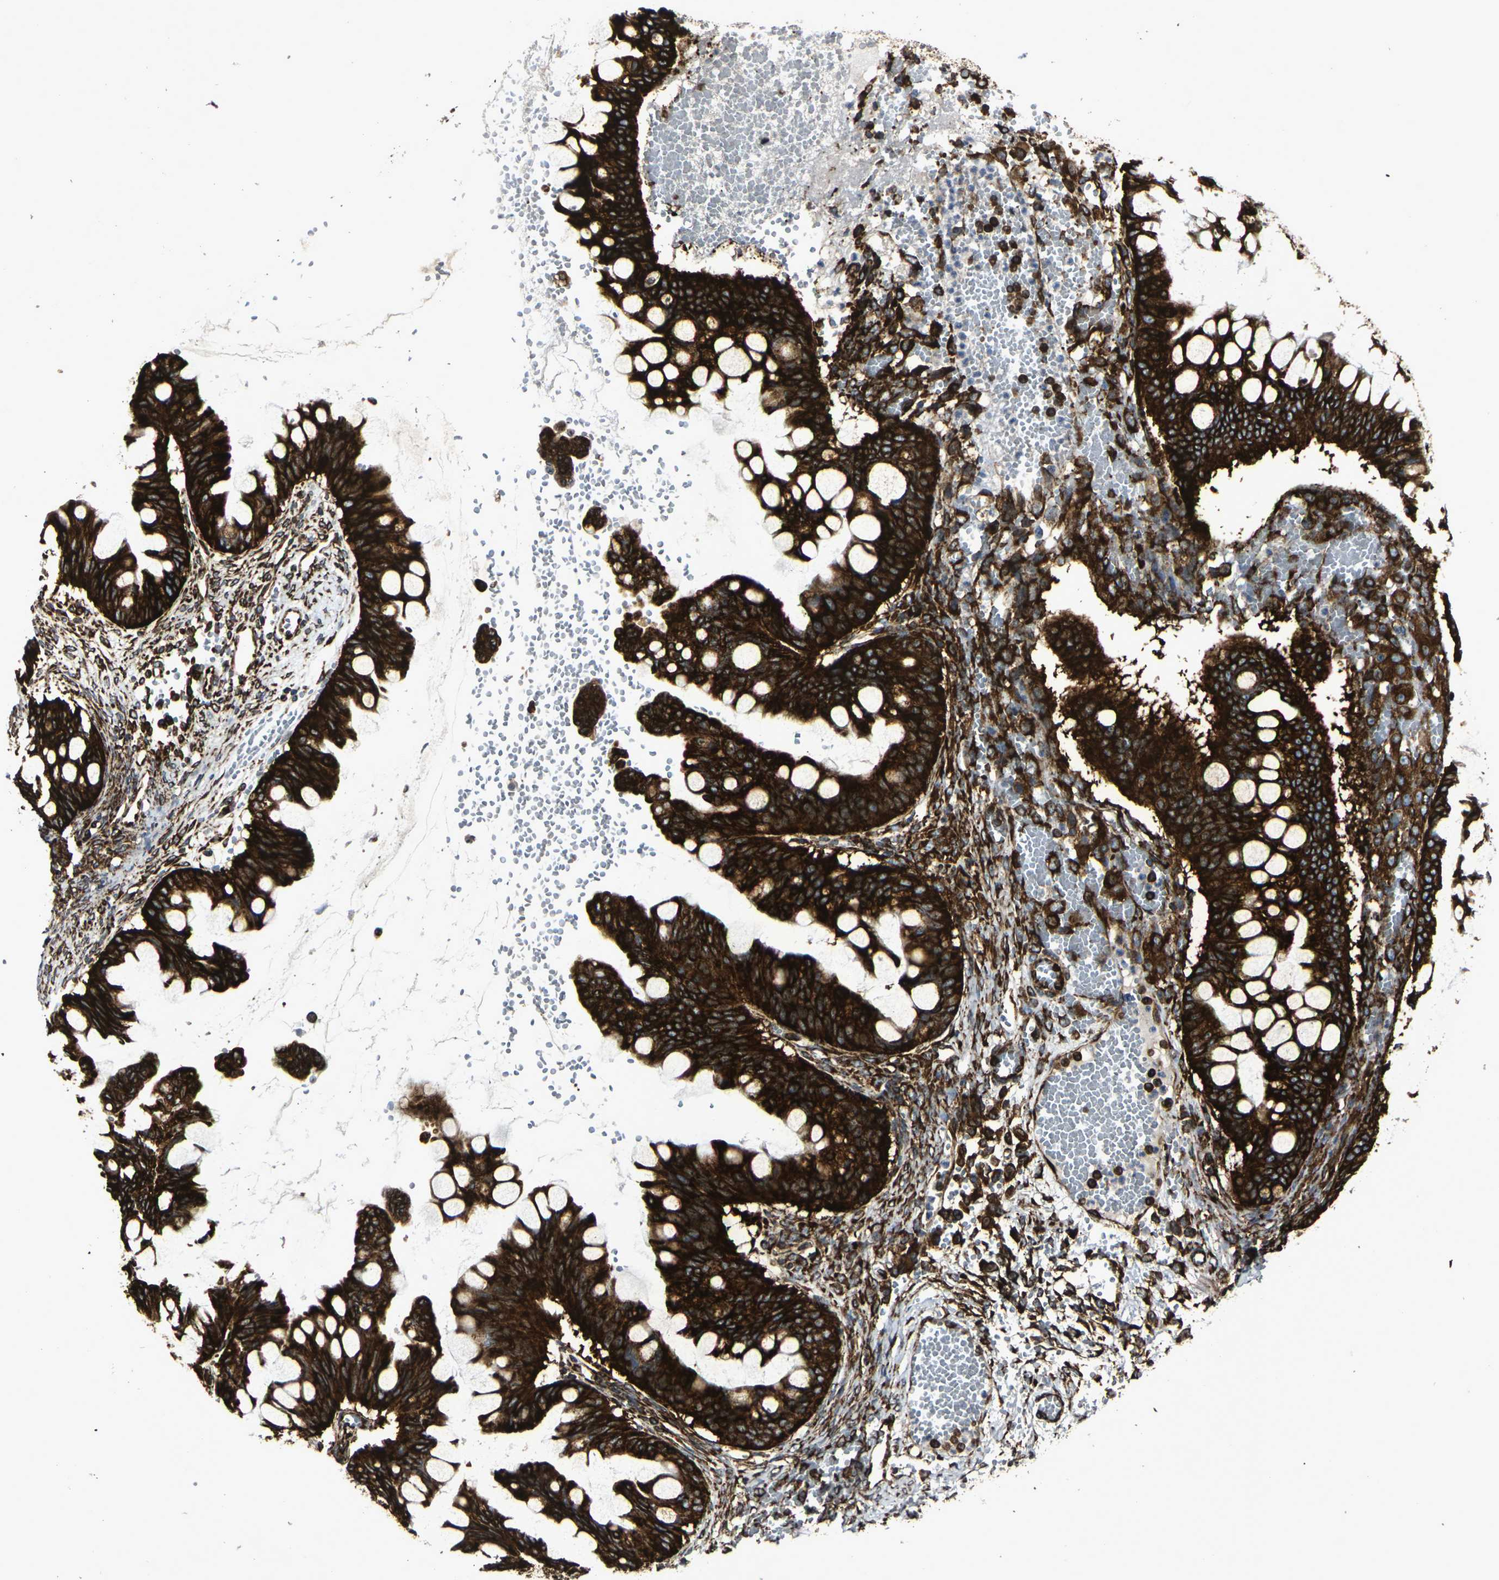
{"staining": {"intensity": "strong", "quantity": ">75%", "location": "cytoplasmic/membranous"}, "tissue": "ovarian cancer", "cell_type": "Tumor cells", "image_type": "cancer", "snomed": [{"axis": "morphology", "description": "Cystadenocarcinoma, mucinous, NOS"}, {"axis": "topography", "description": "Ovary"}], "caption": "Strong cytoplasmic/membranous expression for a protein is present in approximately >75% of tumor cells of ovarian mucinous cystadenocarcinoma using immunohistochemistry (IHC).", "gene": "MARCHF2", "patient": {"sex": "female", "age": 73}}